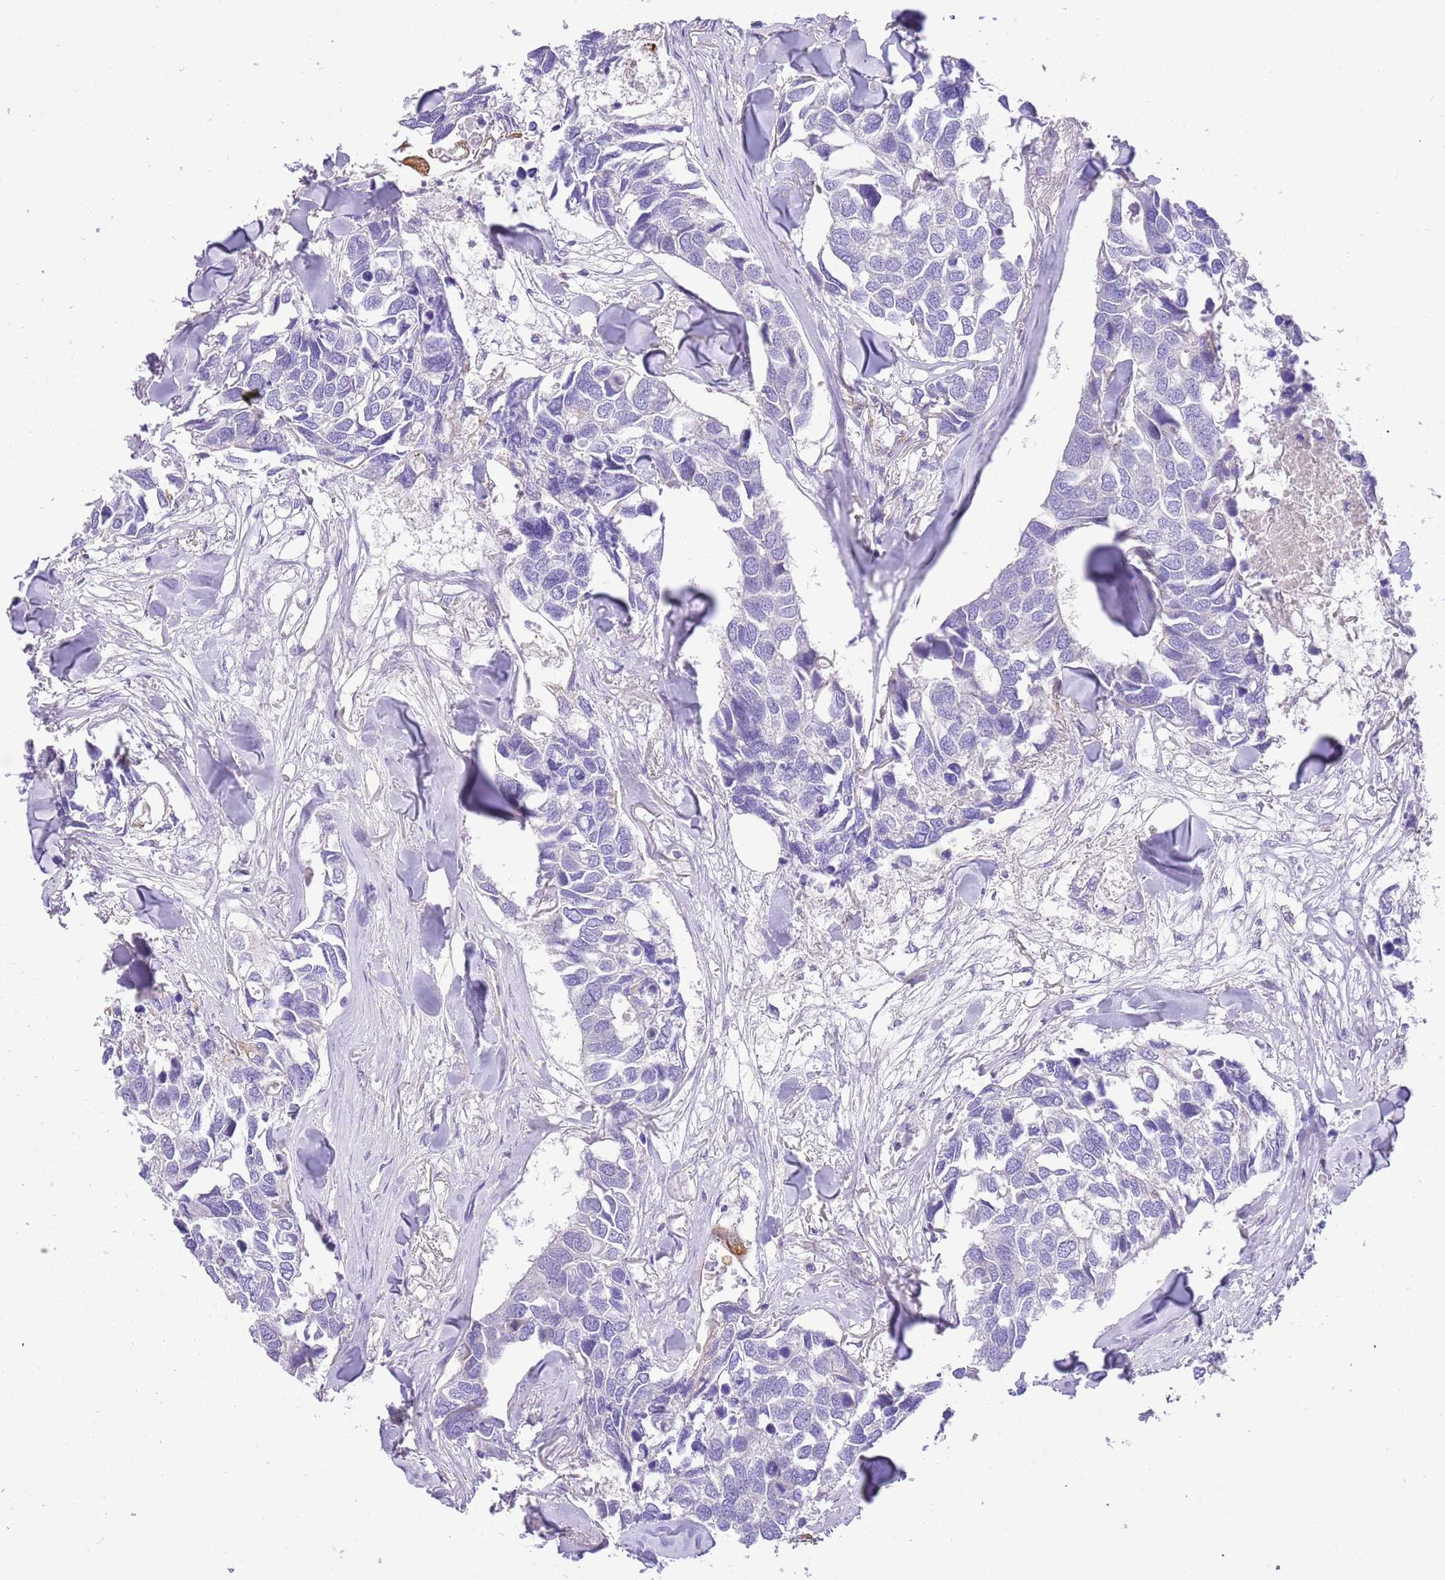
{"staining": {"intensity": "negative", "quantity": "none", "location": "none"}, "tissue": "breast cancer", "cell_type": "Tumor cells", "image_type": "cancer", "snomed": [{"axis": "morphology", "description": "Duct carcinoma"}, {"axis": "topography", "description": "Breast"}], "caption": "Immunohistochemistry image of neoplastic tissue: breast infiltrating ductal carcinoma stained with DAB shows no significant protein staining in tumor cells.", "gene": "SERINC3", "patient": {"sex": "female", "age": 83}}